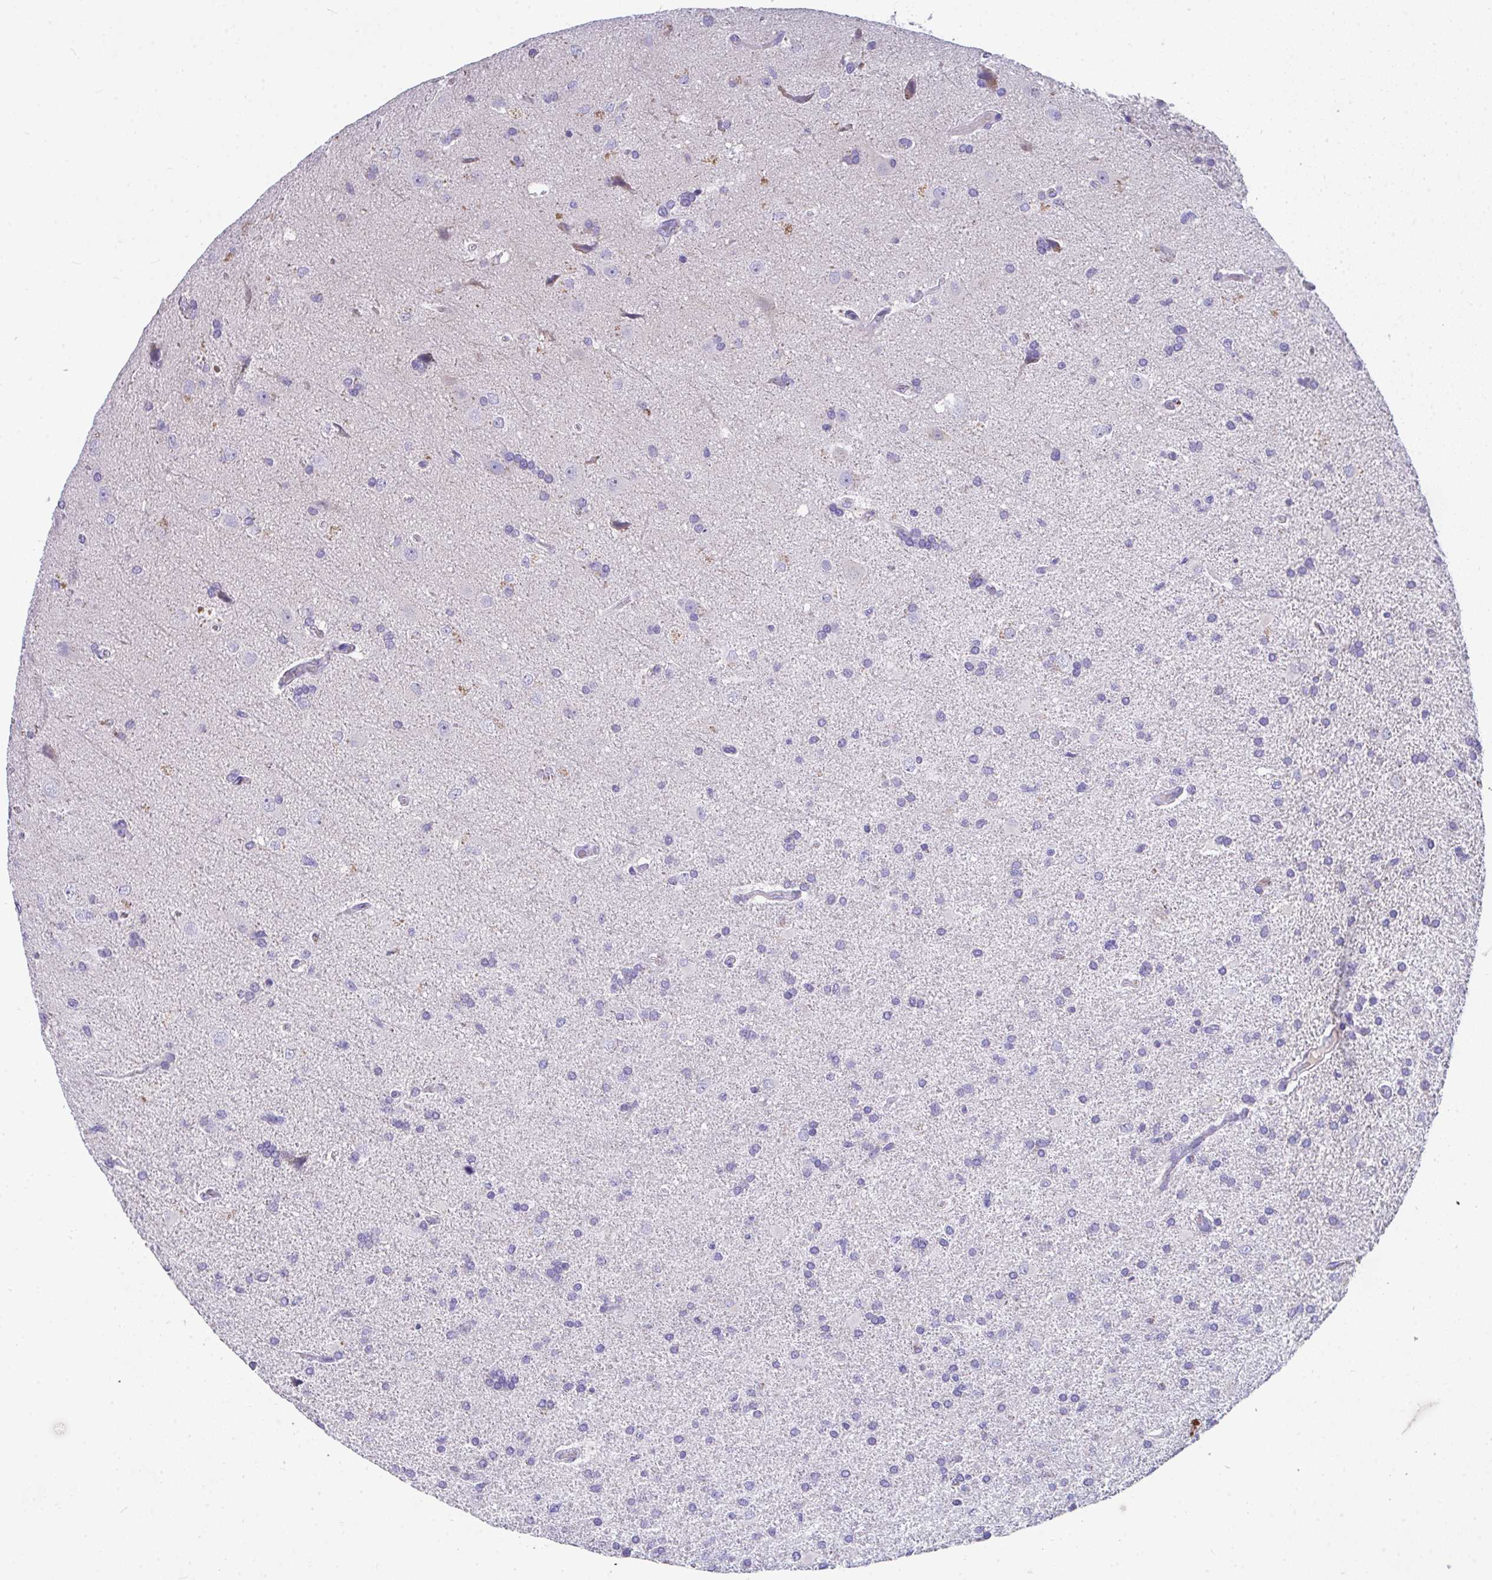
{"staining": {"intensity": "negative", "quantity": "none", "location": "none"}, "tissue": "glioma", "cell_type": "Tumor cells", "image_type": "cancer", "snomed": [{"axis": "morphology", "description": "Glioma, malignant, High grade"}, {"axis": "topography", "description": "Brain"}], "caption": "Glioma stained for a protein using IHC shows no positivity tumor cells.", "gene": "COA5", "patient": {"sex": "male", "age": 68}}